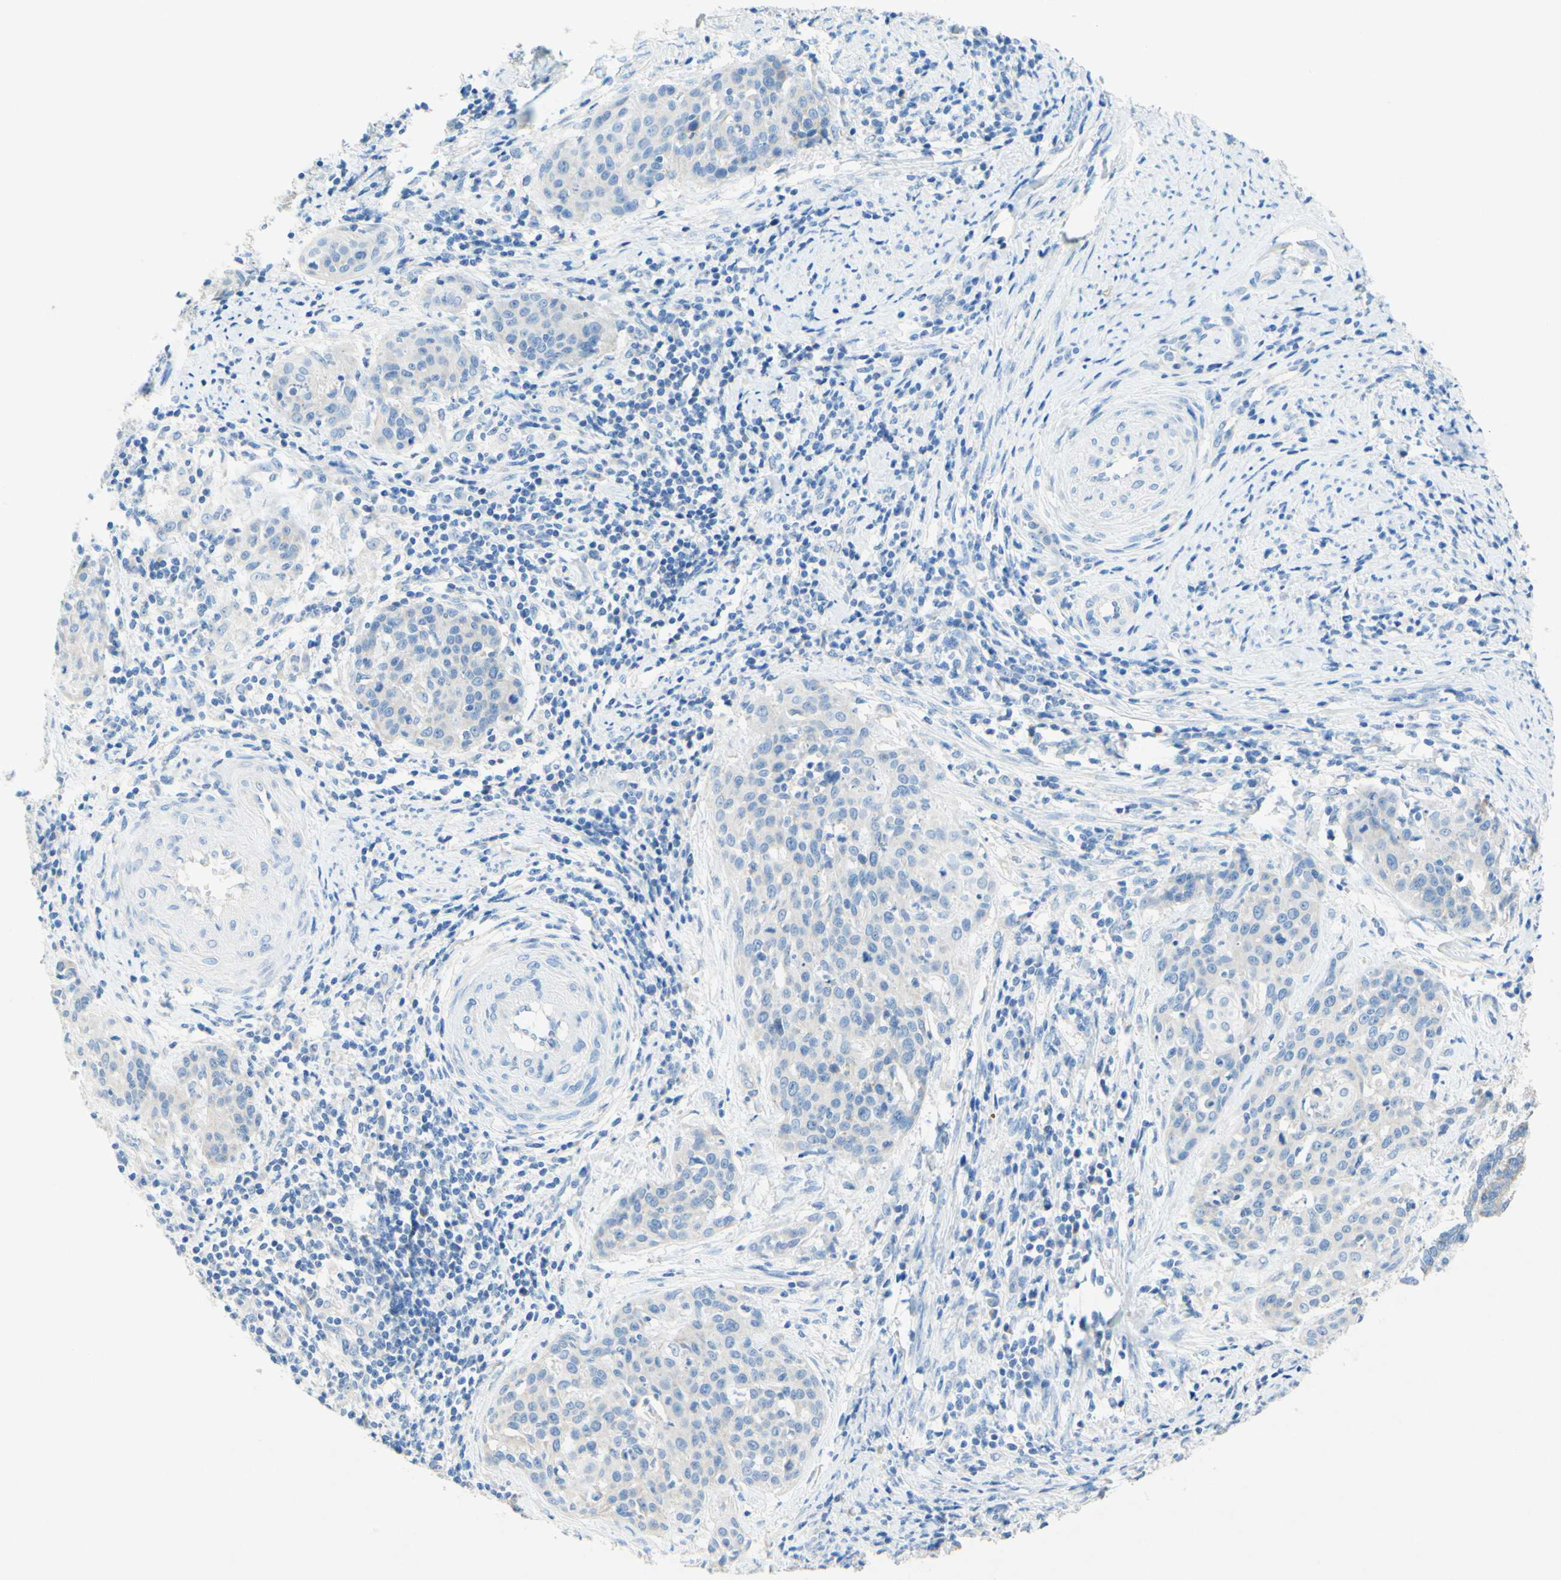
{"staining": {"intensity": "negative", "quantity": "none", "location": "none"}, "tissue": "cervical cancer", "cell_type": "Tumor cells", "image_type": "cancer", "snomed": [{"axis": "morphology", "description": "Squamous cell carcinoma, NOS"}, {"axis": "topography", "description": "Cervix"}], "caption": "Tumor cells show no significant protein expression in cervical cancer (squamous cell carcinoma).", "gene": "SLC46A1", "patient": {"sex": "female", "age": 38}}